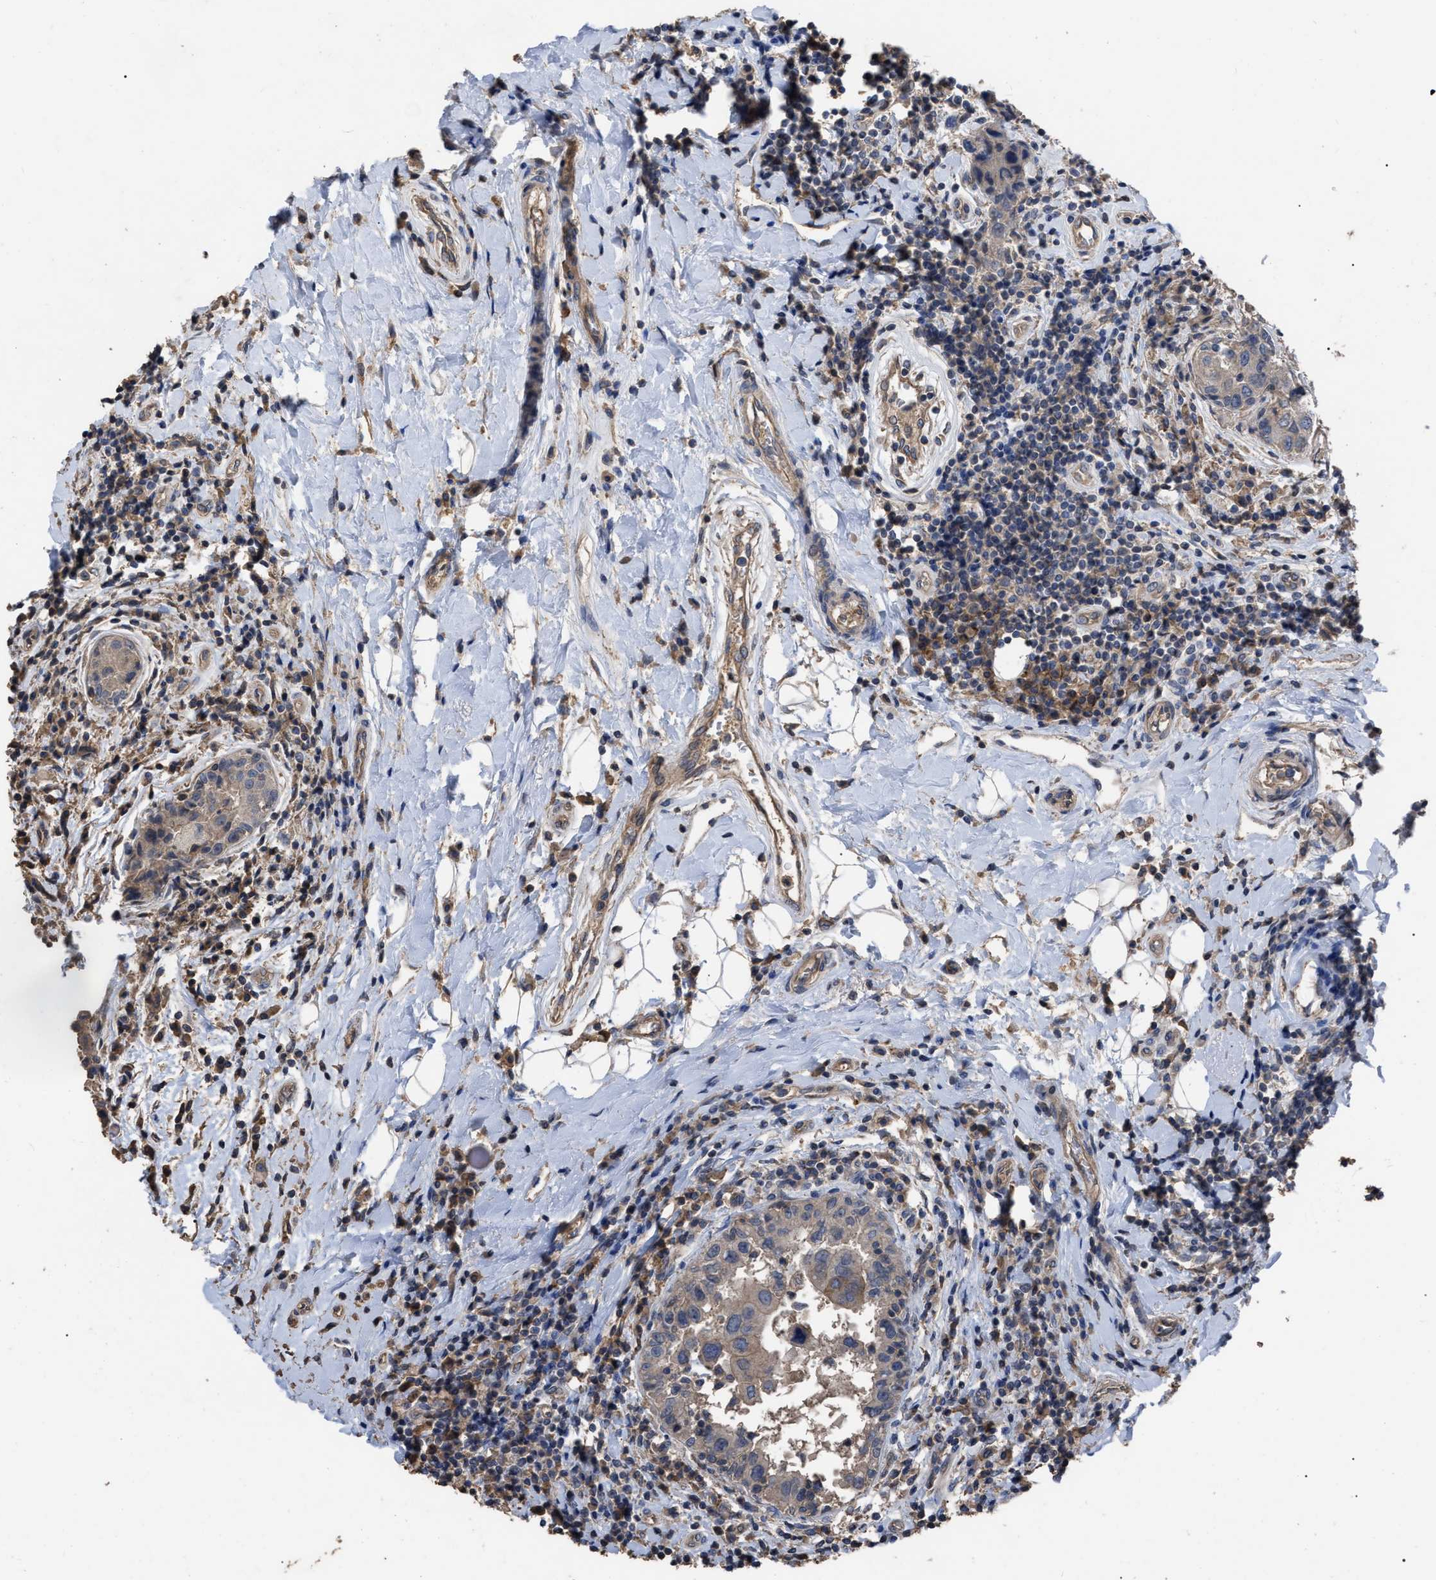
{"staining": {"intensity": "weak", "quantity": "25%-75%", "location": "cytoplasmic/membranous"}, "tissue": "breast cancer", "cell_type": "Tumor cells", "image_type": "cancer", "snomed": [{"axis": "morphology", "description": "Duct carcinoma"}, {"axis": "topography", "description": "Breast"}], "caption": "About 25%-75% of tumor cells in human breast cancer reveal weak cytoplasmic/membranous protein staining as visualized by brown immunohistochemical staining.", "gene": "BTN2A1", "patient": {"sex": "female", "age": 27}}